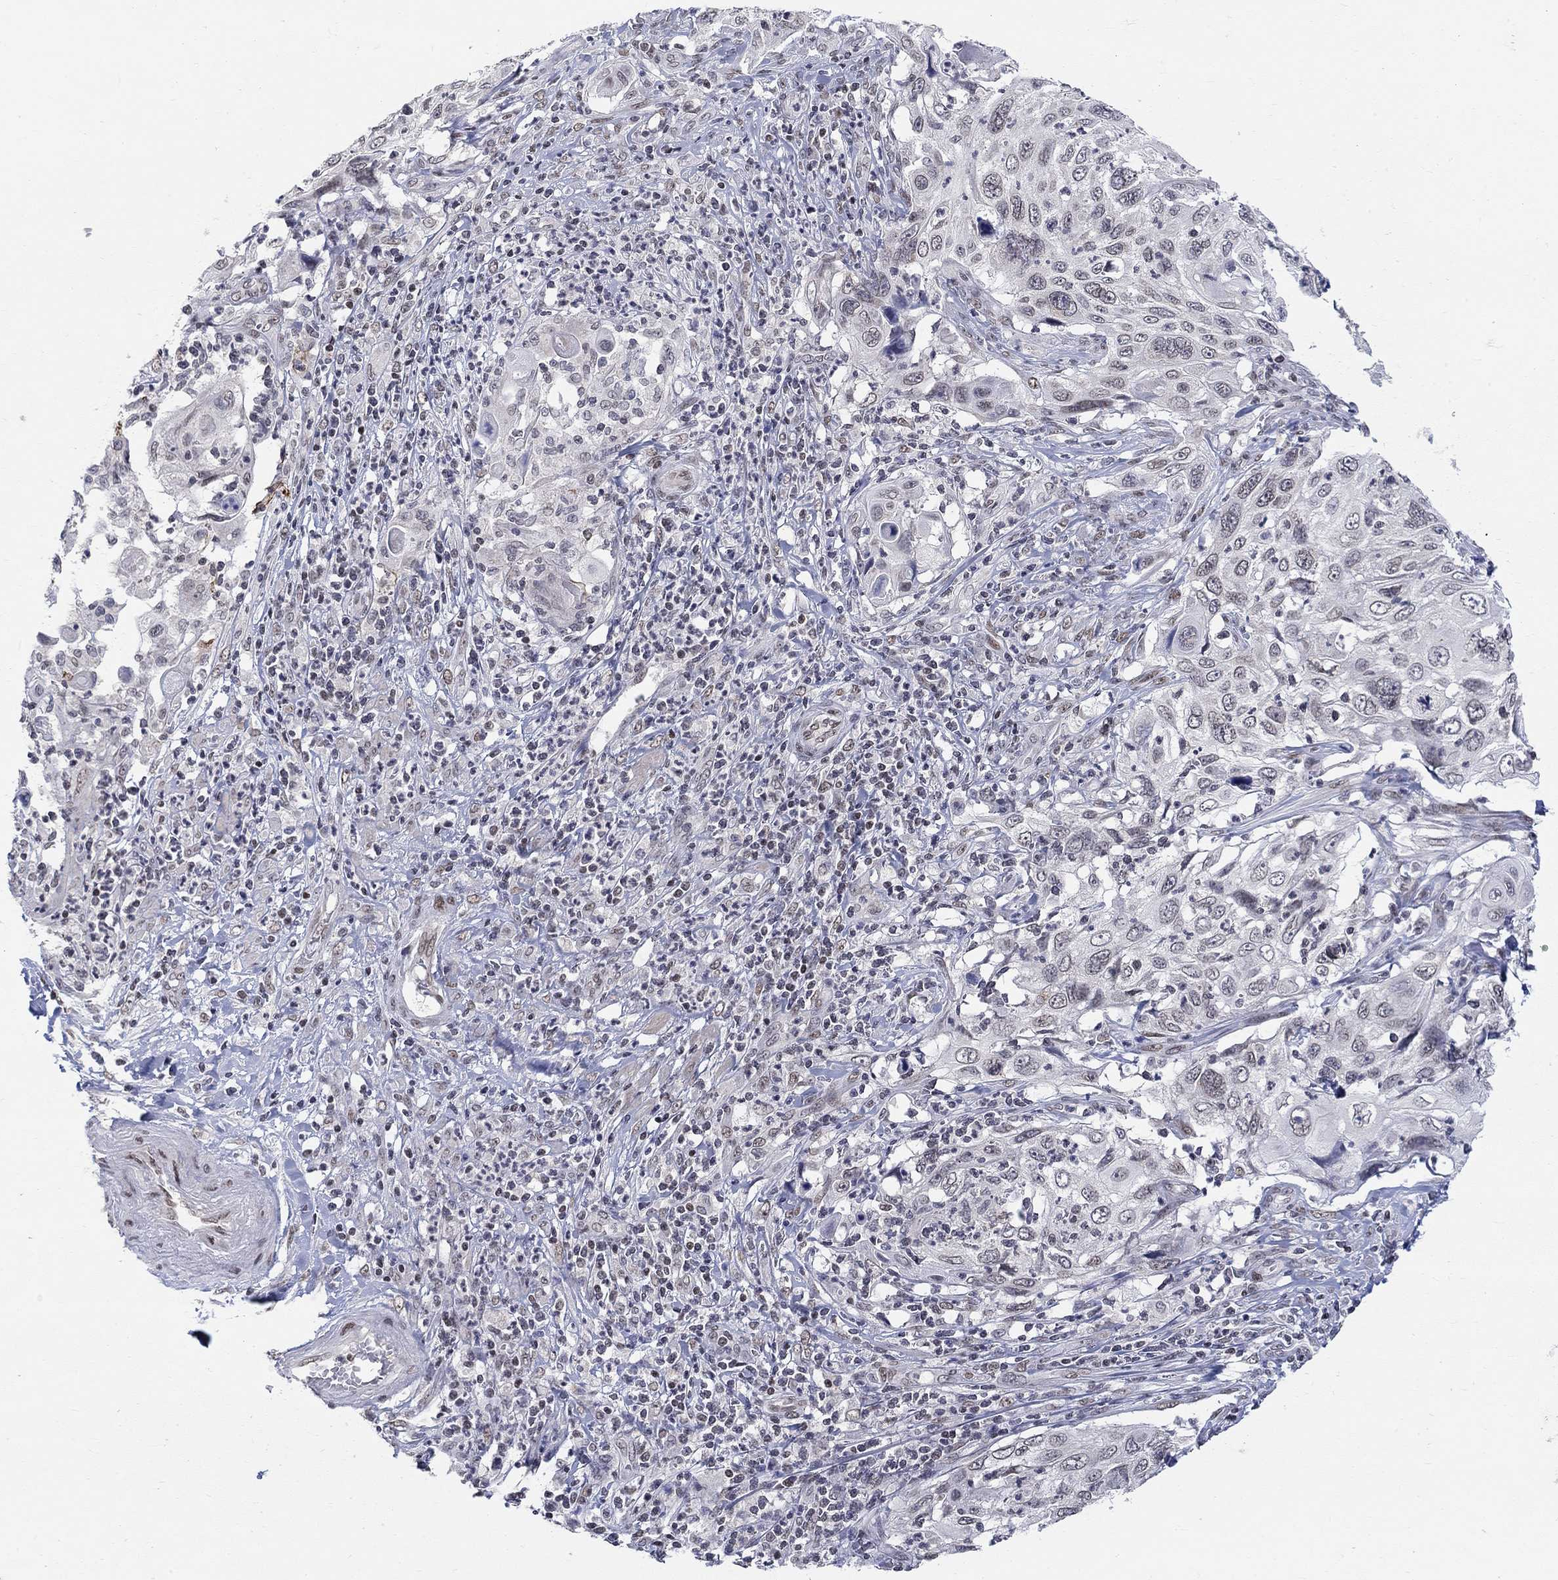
{"staining": {"intensity": "negative", "quantity": "none", "location": "none"}, "tissue": "cervical cancer", "cell_type": "Tumor cells", "image_type": "cancer", "snomed": [{"axis": "morphology", "description": "Squamous cell carcinoma, NOS"}, {"axis": "topography", "description": "Cervix"}], "caption": "Immunohistochemistry (IHC) photomicrograph of neoplastic tissue: human cervical squamous cell carcinoma stained with DAB exhibits no significant protein staining in tumor cells.", "gene": "KLF12", "patient": {"sex": "female", "age": 70}}